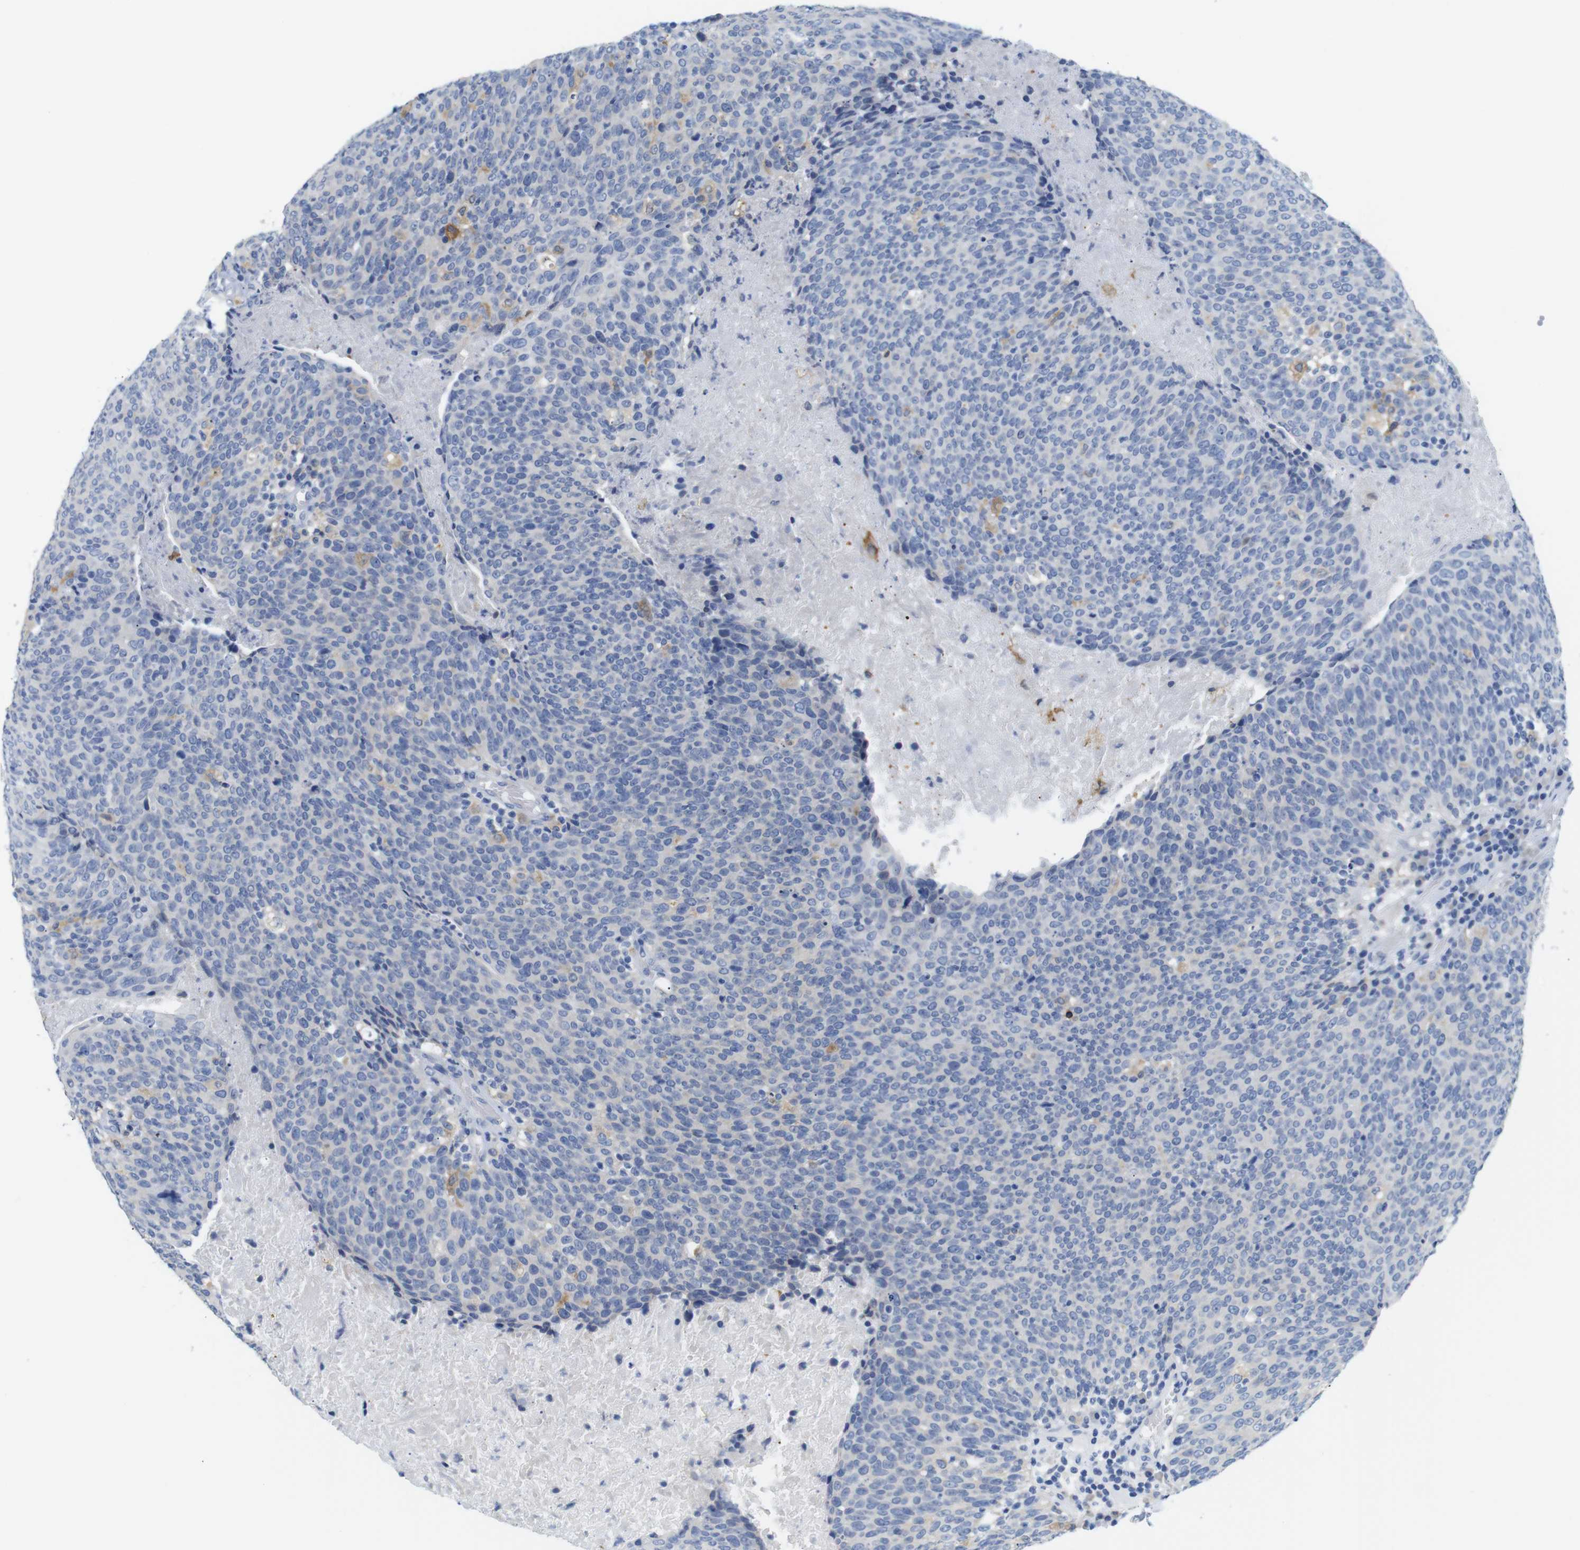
{"staining": {"intensity": "negative", "quantity": "none", "location": "none"}, "tissue": "head and neck cancer", "cell_type": "Tumor cells", "image_type": "cancer", "snomed": [{"axis": "morphology", "description": "Squamous cell carcinoma, NOS"}, {"axis": "morphology", "description": "Squamous cell carcinoma, metastatic, NOS"}, {"axis": "topography", "description": "Lymph node"}, {"axis": "topography", "description": "Head-Neck"}], "caption": "IHC image of squamous cell carcinoma (head and neck) stained for a protein (brown), which demonstrates no staining in tumor cells.", "gene": "NEBL", "patient": {"sex": "male", "age": 62}}